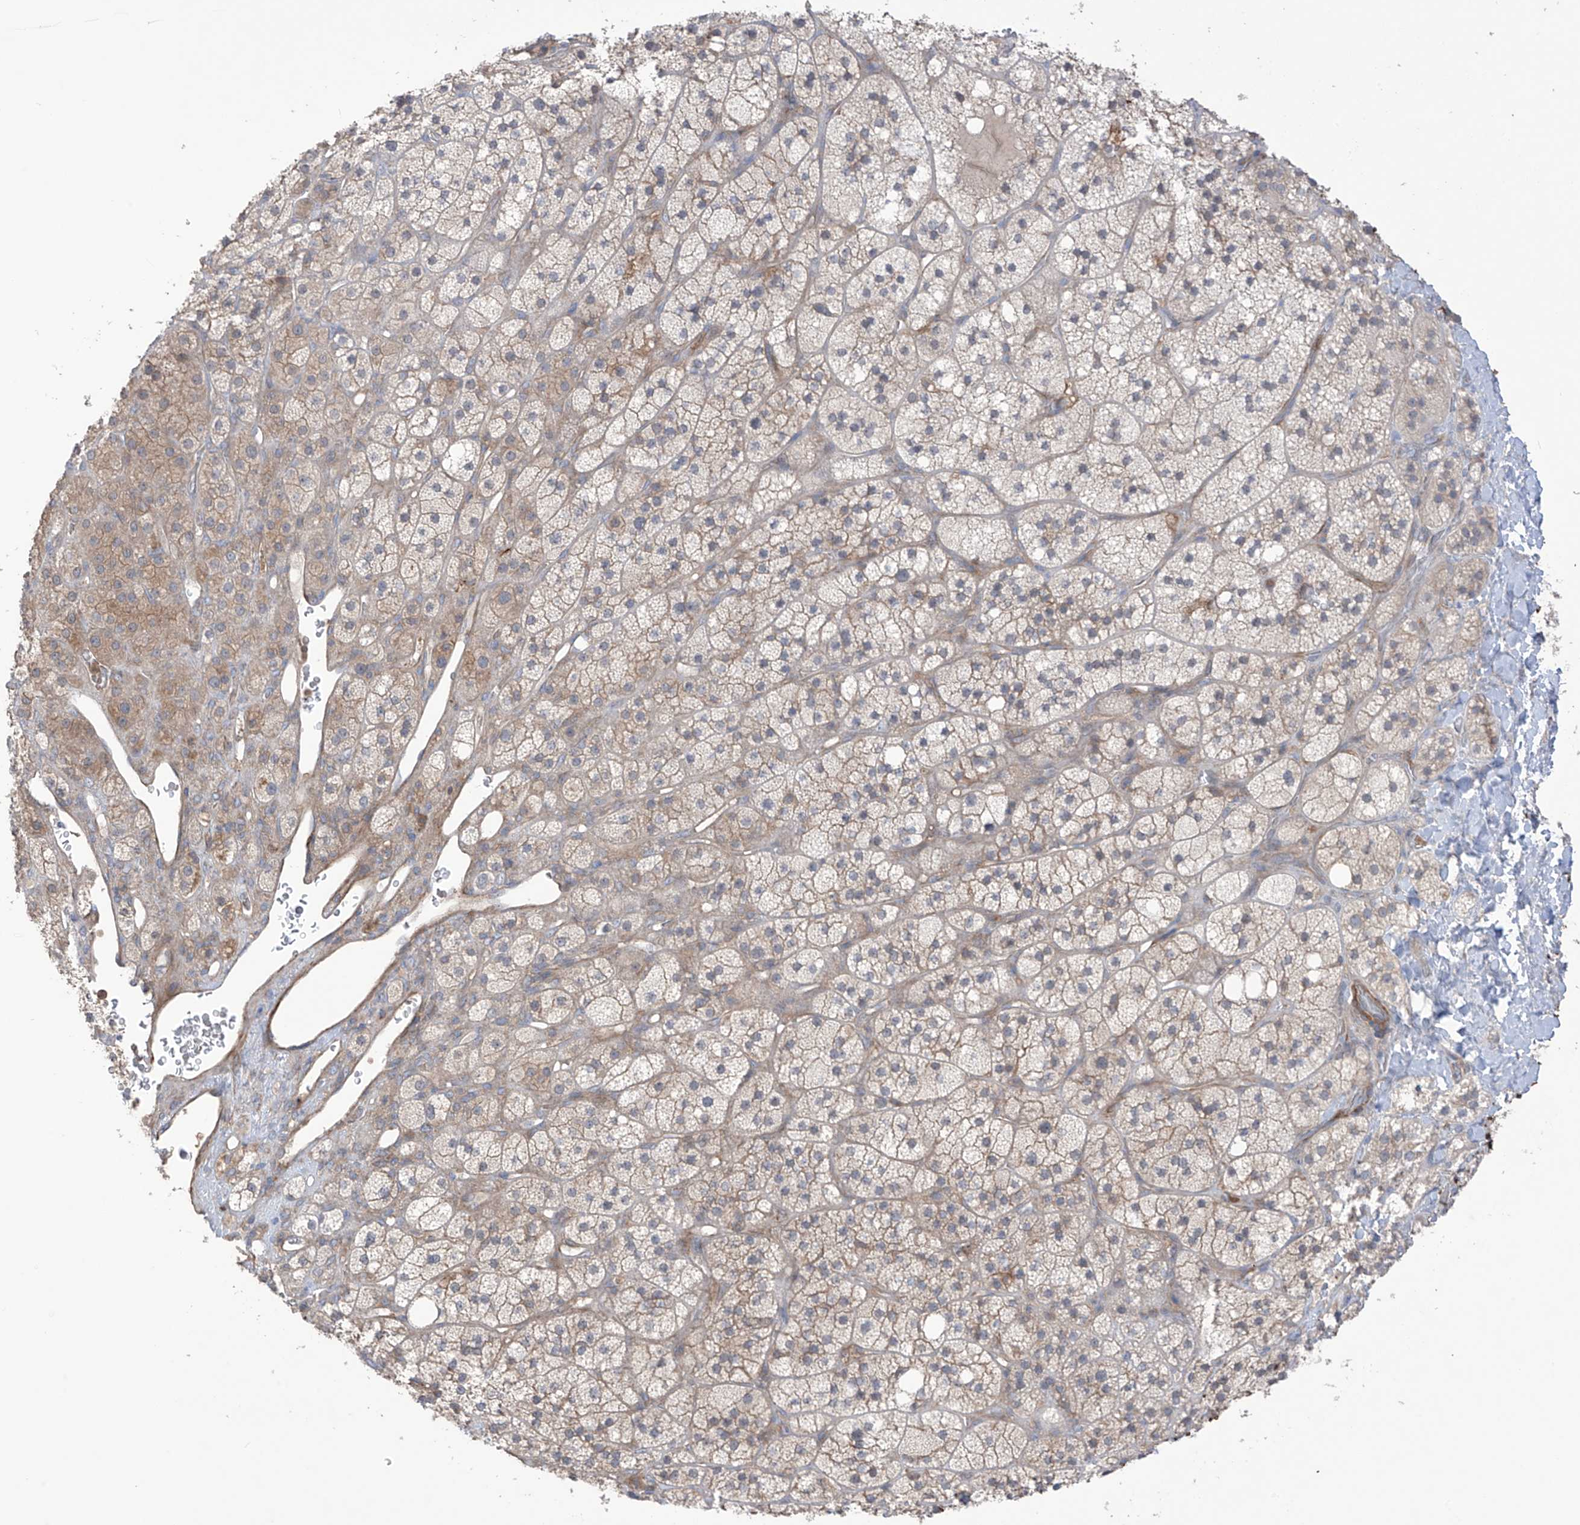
{"staining": {"intensity": "weak", "quantity": "25%-75%", "location": "cytoplasmic/membranous"}, "tissue": "adrenal gland", "cell_type": "Glandular cells", "image_type": "normal", "snomed": [{"axis": "morphology", "description": "Normal tissue, NOS"}, {"axis": "topography", "description": "Adrenal gland"}], "caption": "The immunohistochemical stain highlights weak cytoplasmic/membranous staining in glandular cells of unremarkable adrenal gland. (brown staining indicates protein expression, while blue staining denotes nuclei).", "gene": "TRMU", "patient": {"sex": "male", "age": 61}}